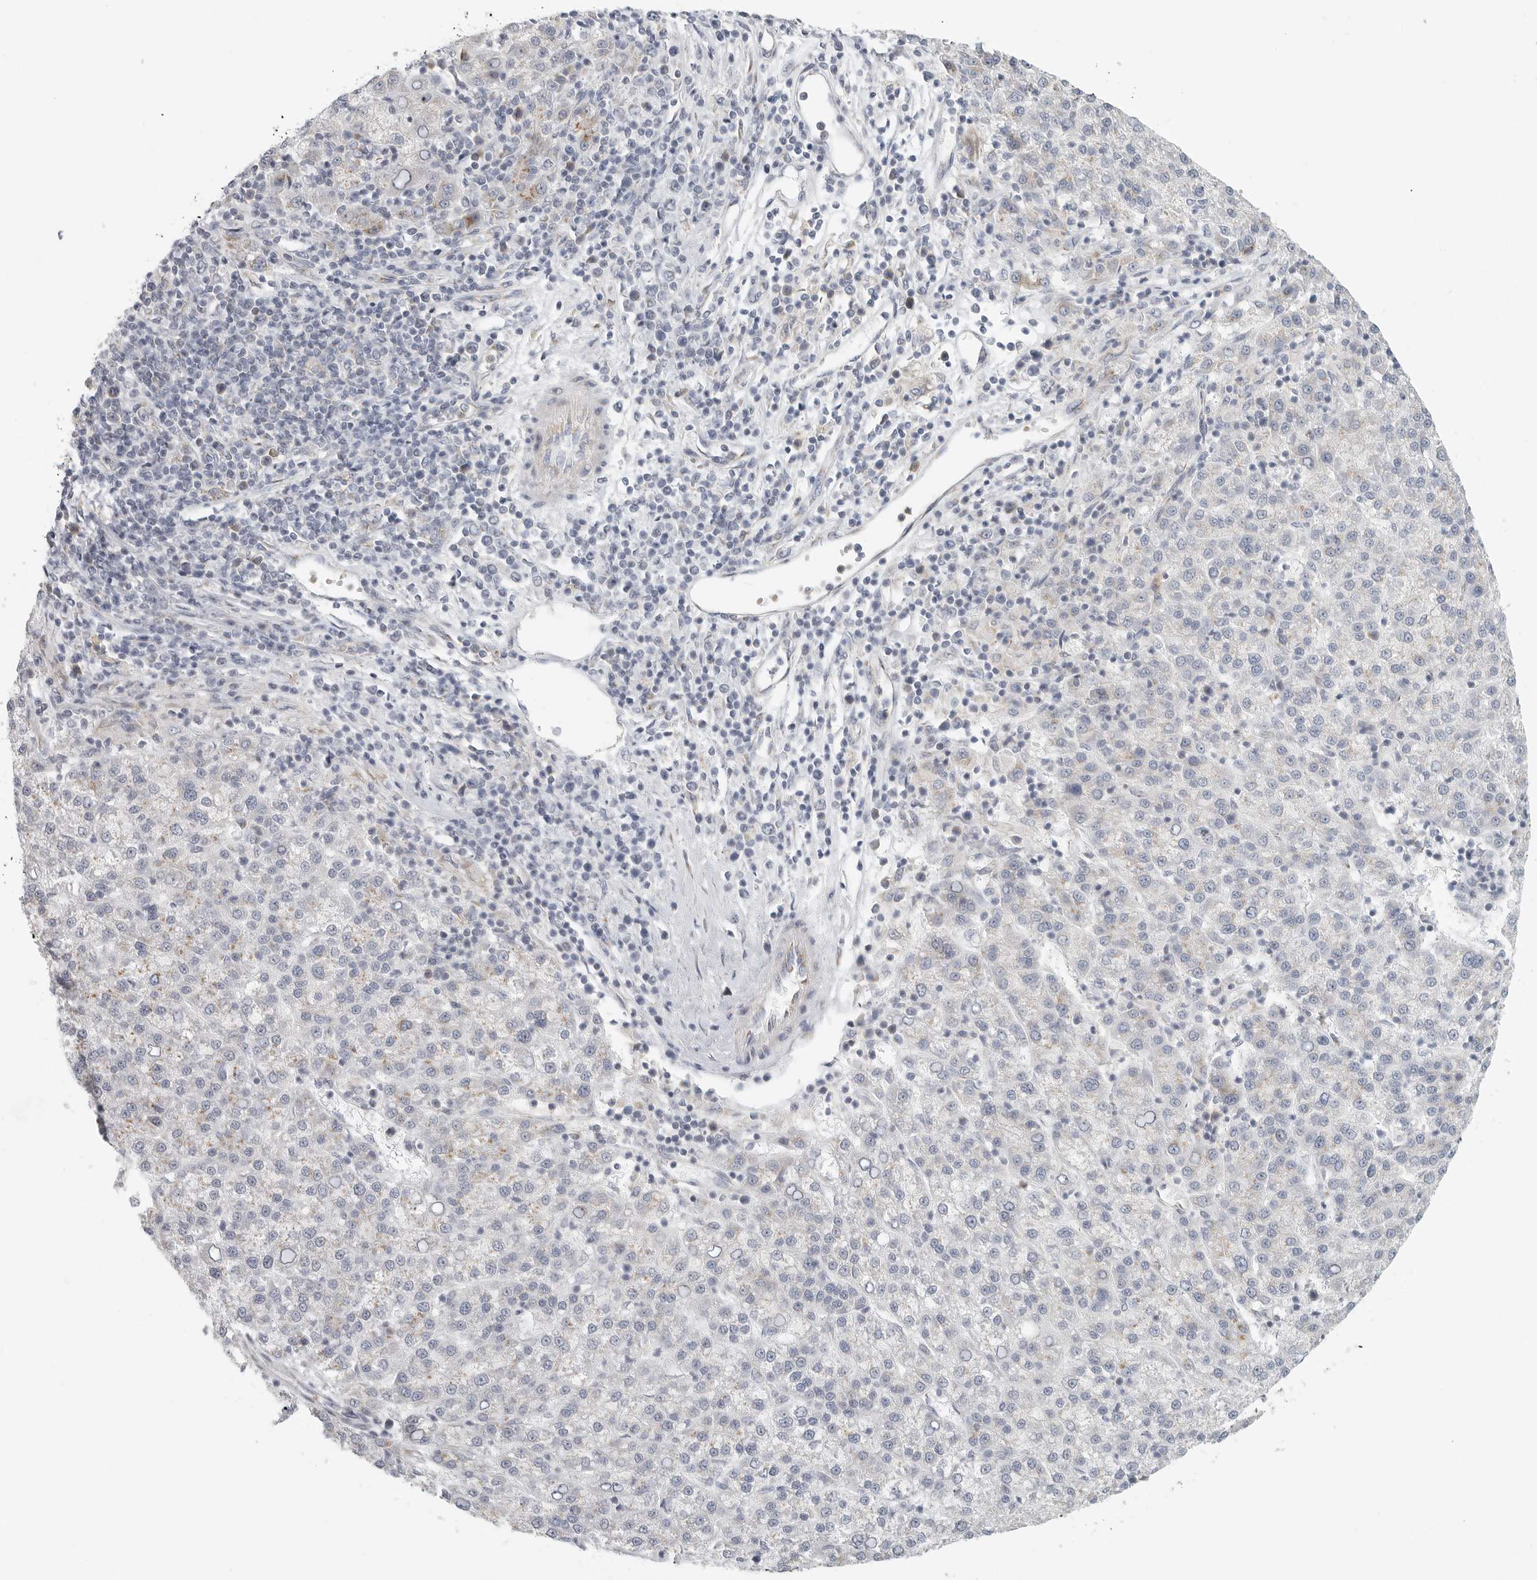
{"staining": {"intensity": "negative", "quantity": "none", "location": "none"}, "tissue": "liver cancer", "cell_type": "Tumor cells", "image_type": "cancer", "snomed": [{"axis": "morphology", "description": "Carcinoma, Hepatocellular, NOS"}, {"axis": "topography", "description": "Liver"}], "caption": "This is a histopathology image of IHC staining of liver hepatocellular carcinoma, which shows no expression in tumor cells. (Immunohistochemistry, brightfield microscopy, high magnification).", "gene": "SLC25A26", "patient": {"sex": "female", "age": 58}}